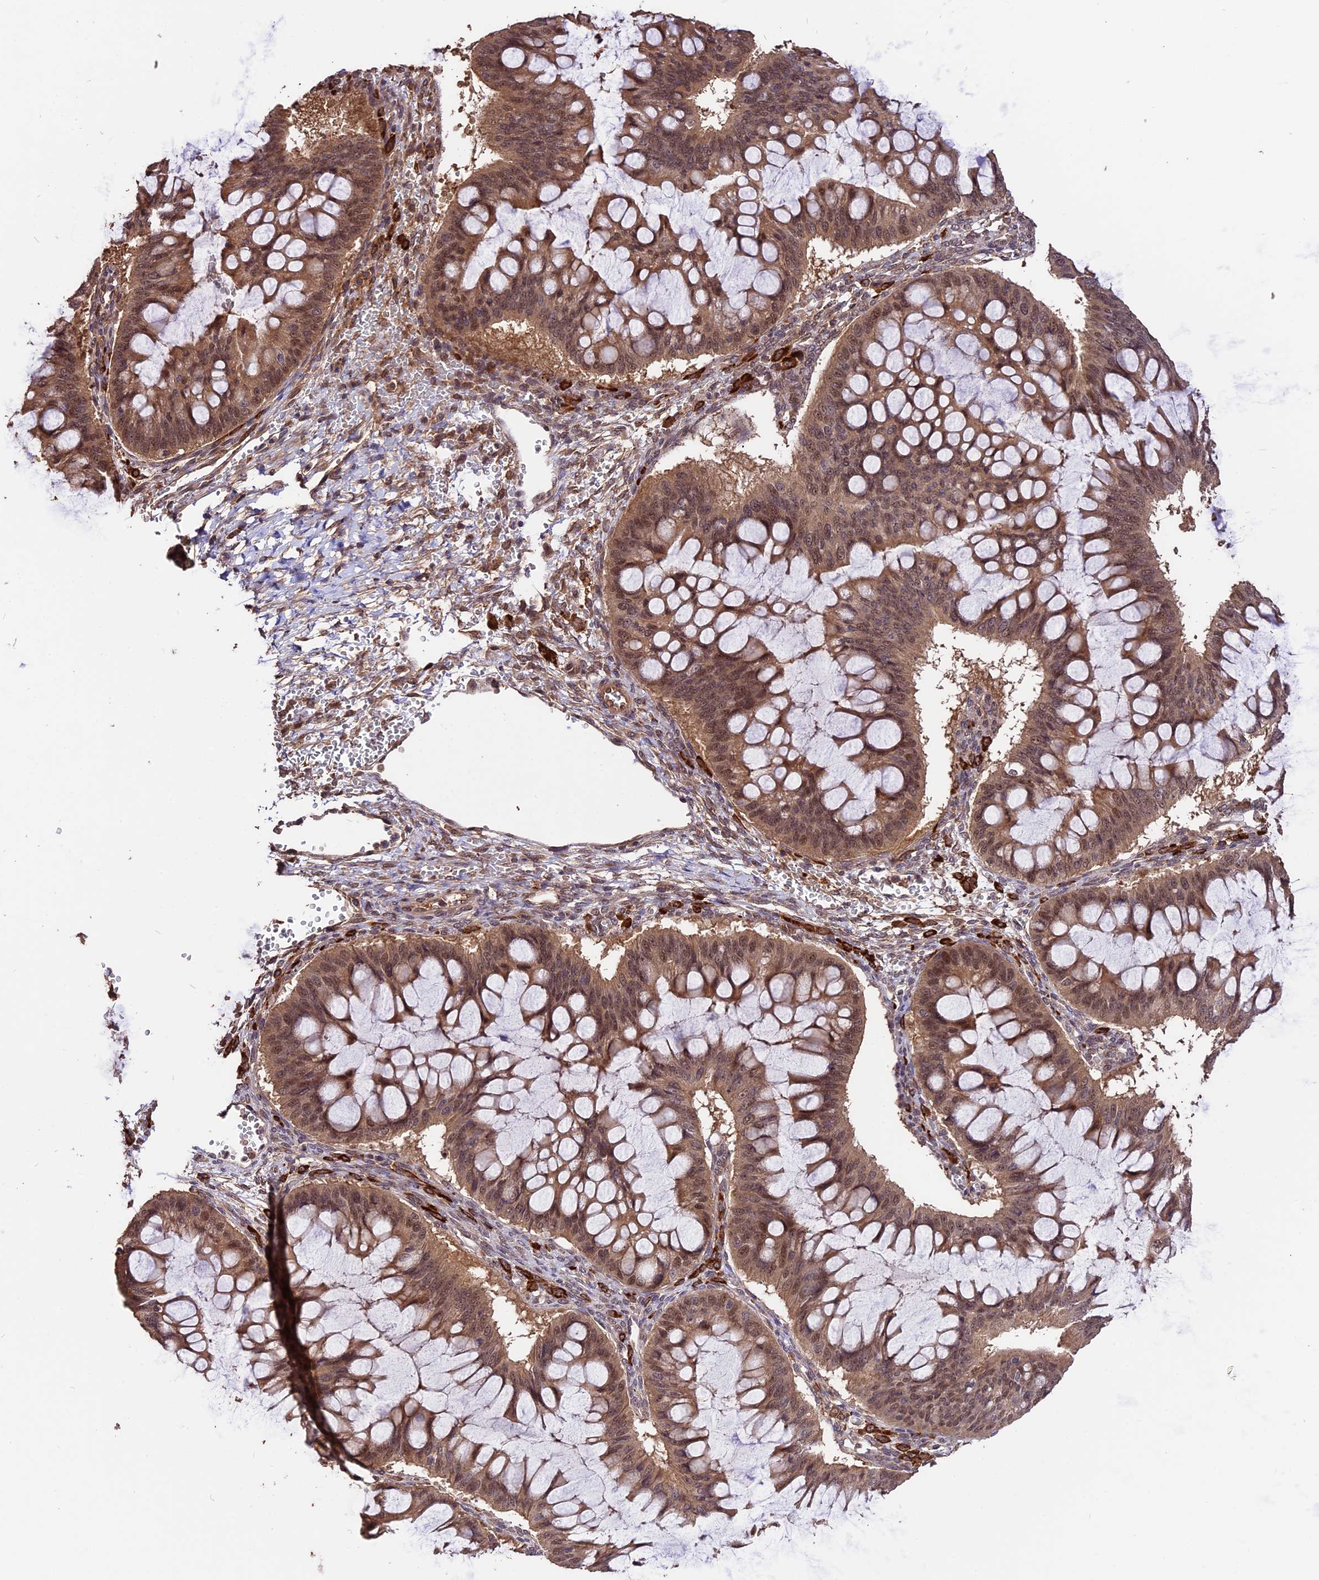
{"staining": {"intensity": "moderate", "quantity": ">75%", "location": "cytoplasmic/membranous,nuclear"}, "tissue": "ovarian cancer", "cell_type": "Tumor cells", "image_type": "cancer", "snomed": [{"axis": "morphology", "description": "Cystadenocarcinoma, mucinous, NOS"}, {"axis": "topography", "description": "Ovary"}], "caption": "DAB immunohistochemical staining of mucinous cystadenocarcinoma (ovarian) shows moderate cytoplasmic/membranous and nuclear protein positivity in about >75% of tumor cells. (DAB IHC with brightfield microscopy, high magnification).", "gene": "TRMT1", "patient": {"sex": "female", "age": 73}}